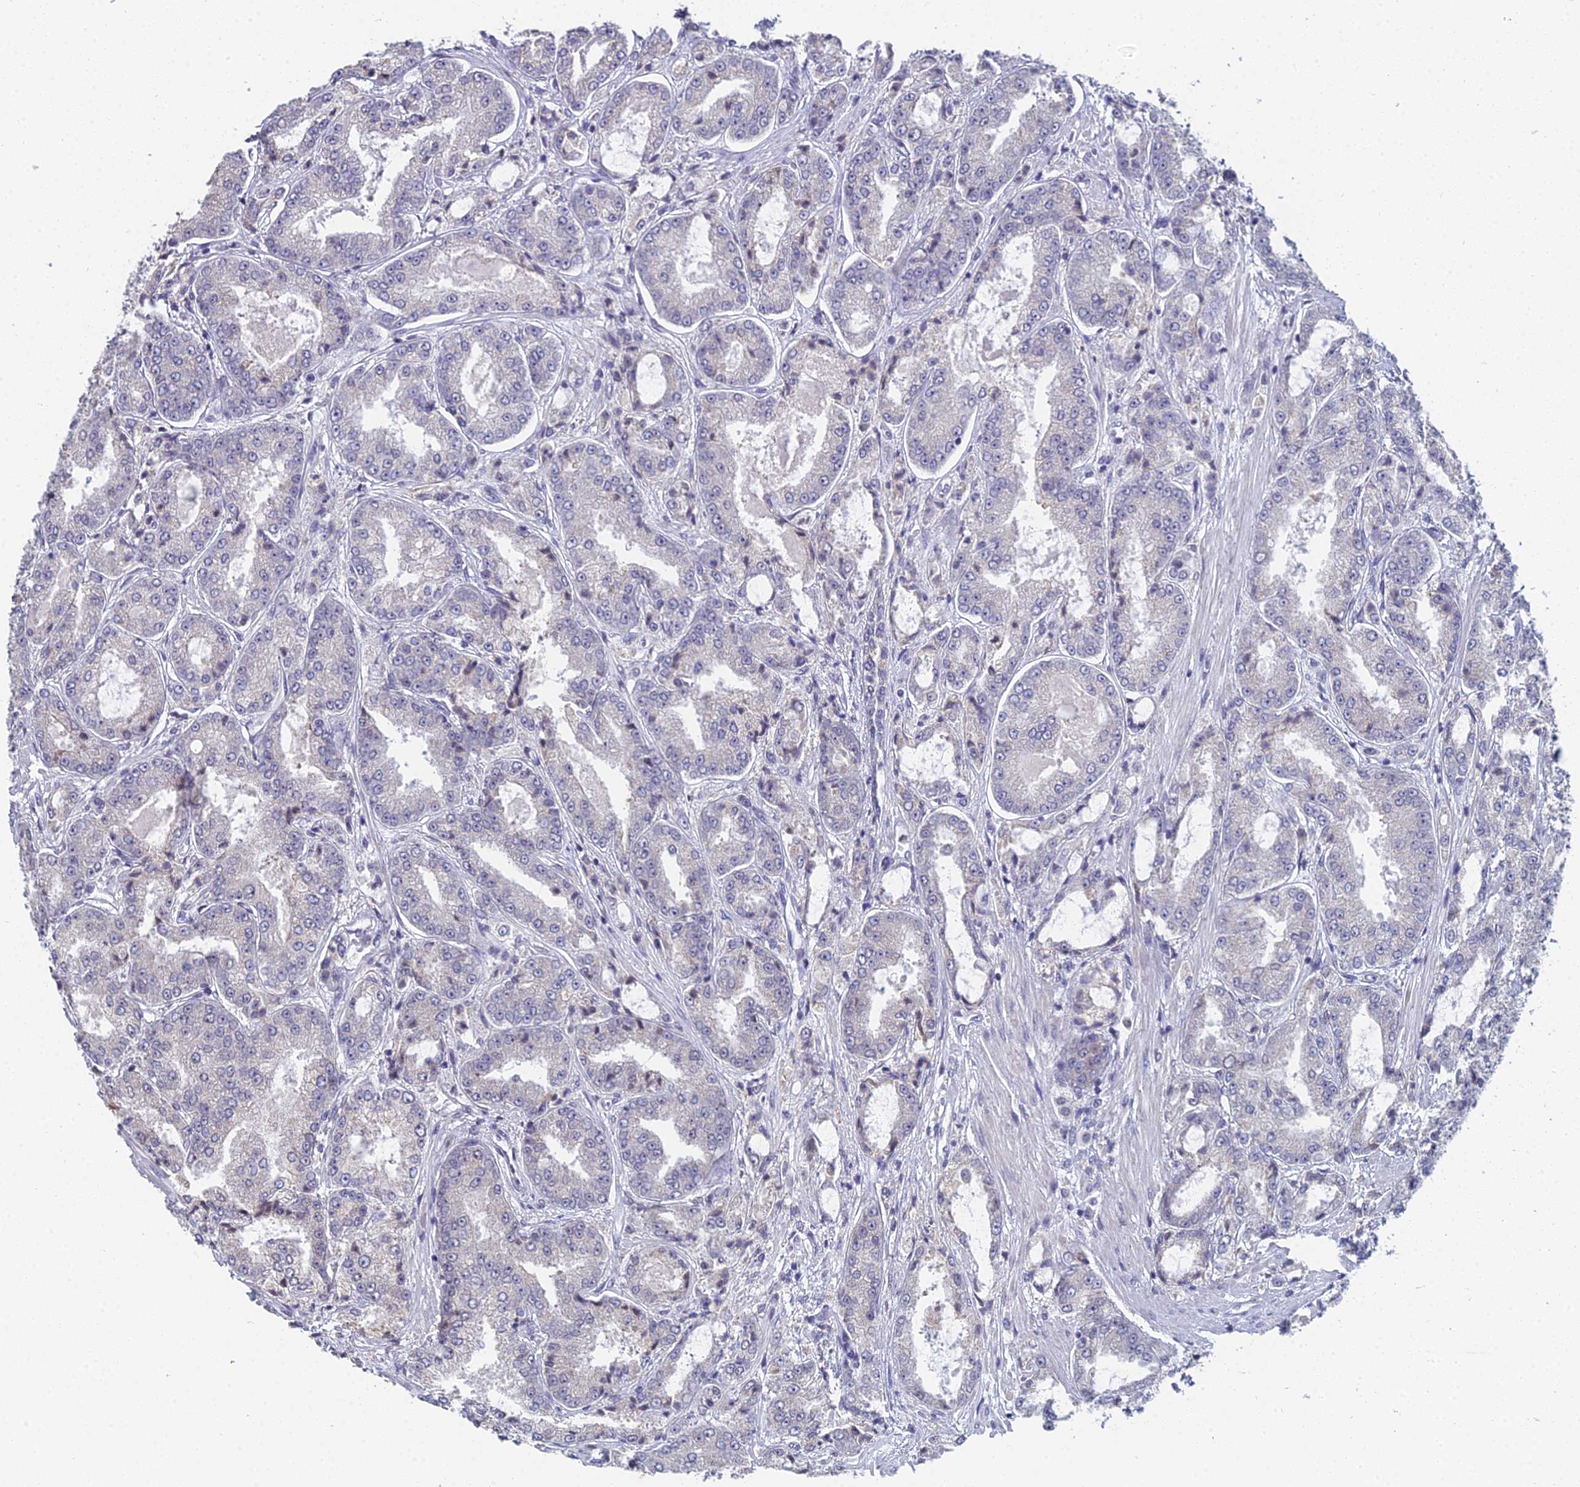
{"staining": {"intensity": "weak", "quantity": "<25%", "location": "cytoplasmic/membranous,nuclear"}, "tissue": "prostate cancer", "cell_type": "Tumor cells", "image_type": "cancer", "snomed": [{"axis": "morphology", "description": "Adenocarcinoma, High grade"}, {"axis": "topography", "description": "Prostate"}], "caption": "A histopathology image of human prostate cancer is negative for staining in tumor cells.", "gene": "PRR22", "patient": {"sex": "male", "age": 71}}